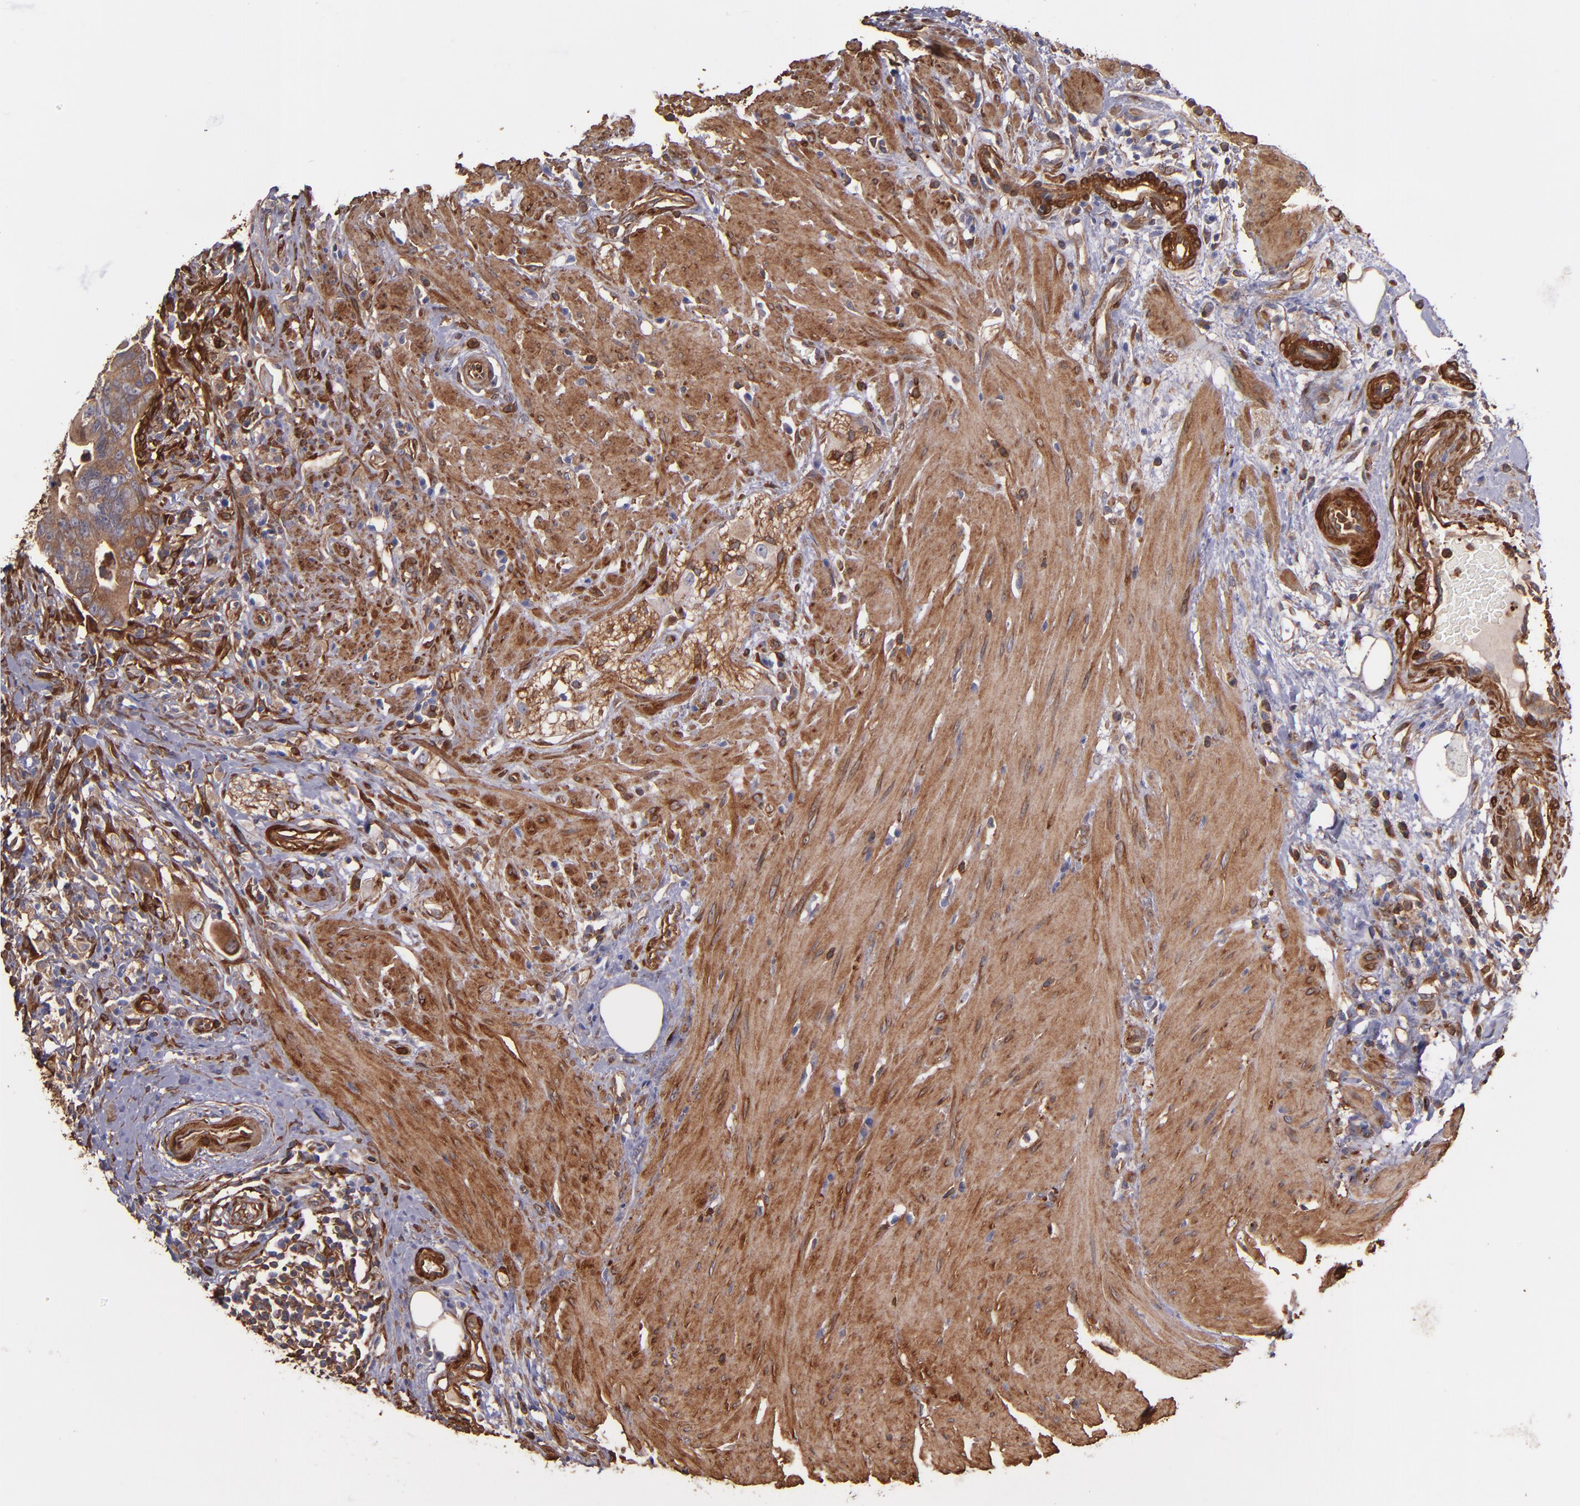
{"staining": {"intensity": "moderate", "quantity": ">75%", "location": "cytoplasmic/membranous"}, "tissue": "colorectal cancer", "cell_type": "Tumor cells", "image_type": "cancer", "snomed": [{"axis": "morphology", "description": "Adenocarcinoma, NOS"}, {"axis": "topography", "description": "Rectum"}], "caption": "Protein analysis of colorectal cancer tissue demonstrates moderate cytoplasmic/membranous positivity in about >75% of tumor cells.", "gene": "VCL", "patient": {"sex": "male", "age": 53}}